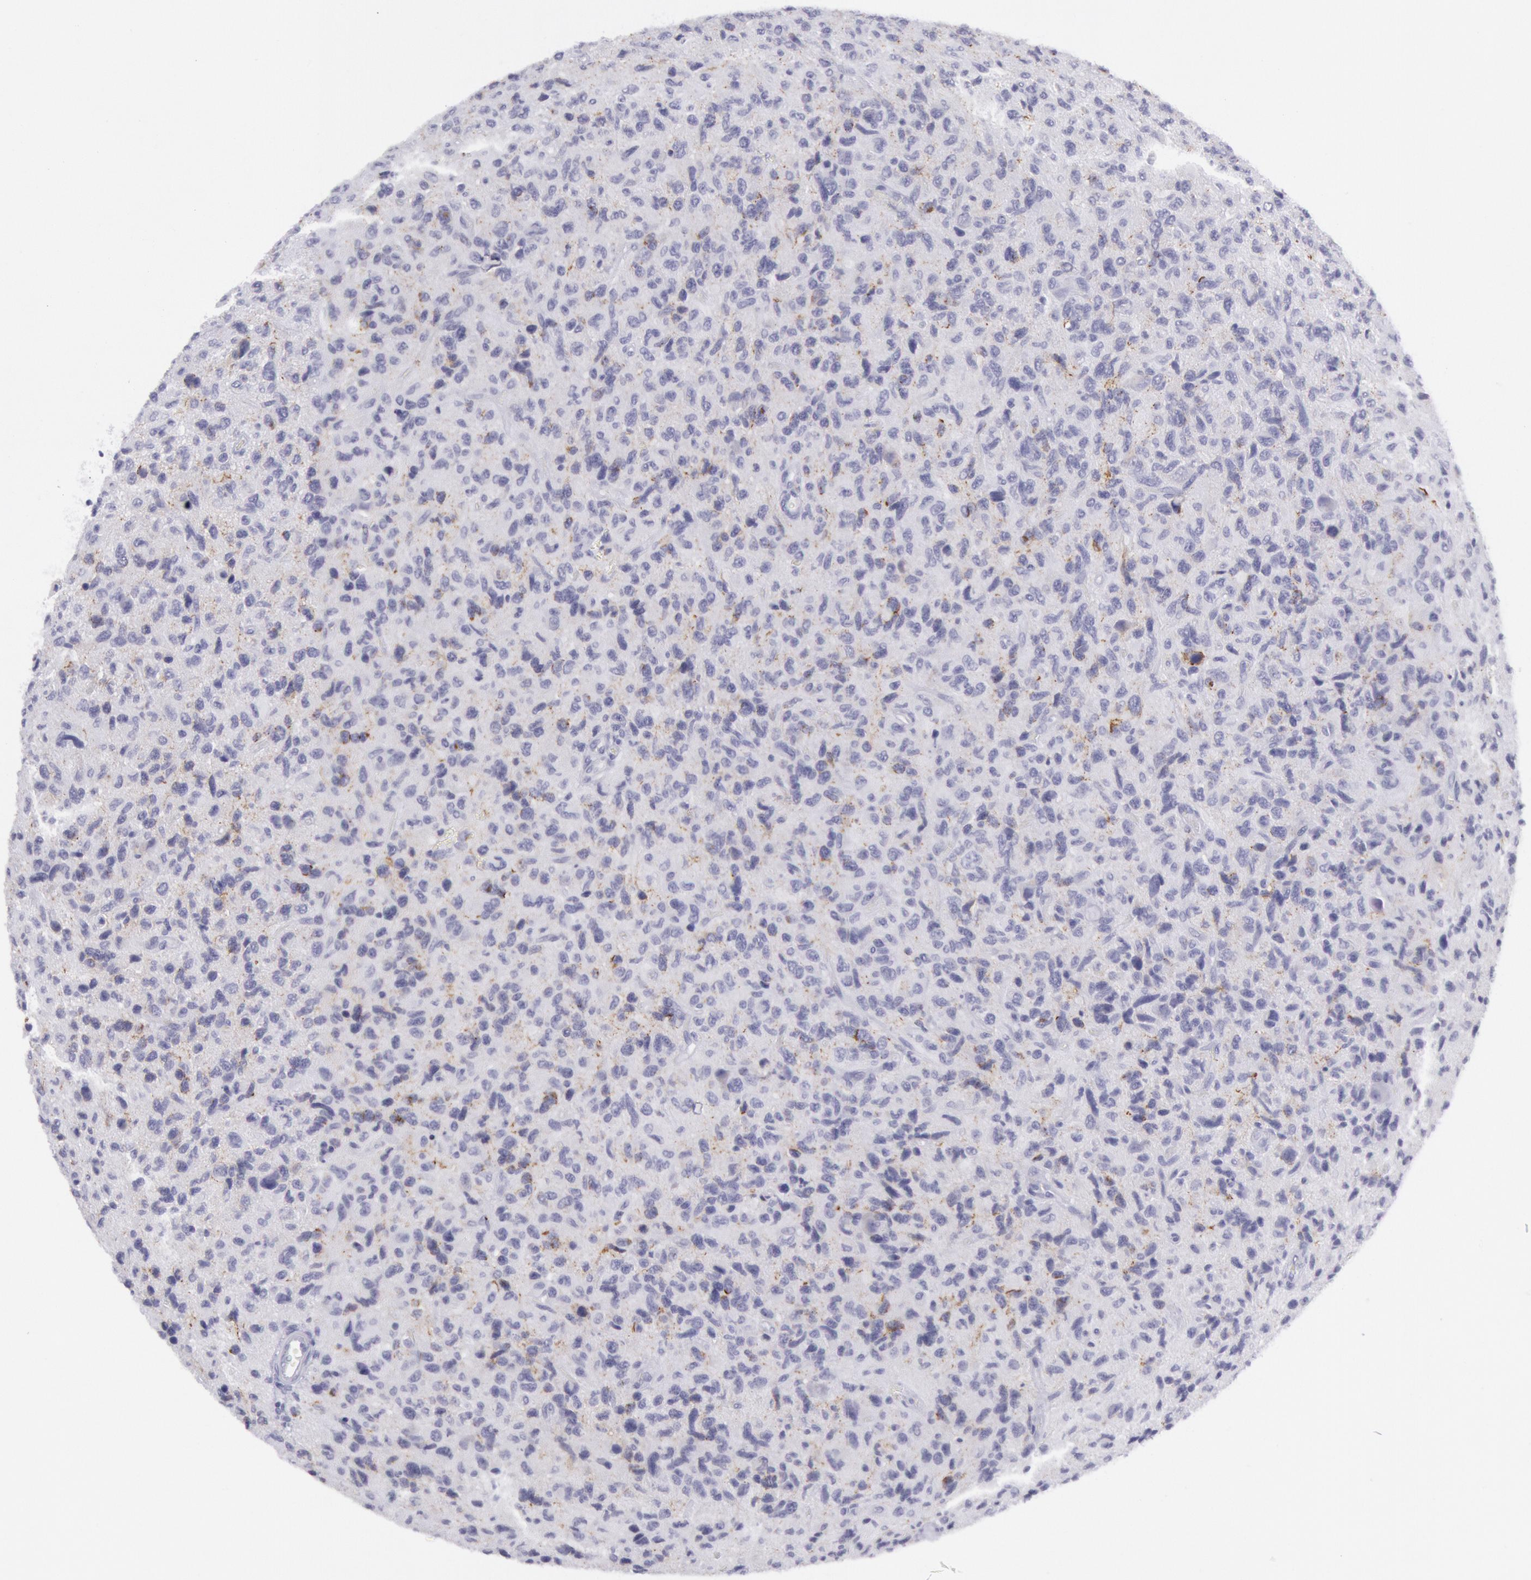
{"staining": {"intensity": "negative", "quantity": "none", "location": "none"}, "tissue": "glioma", "cell_type": "Tumor cells", "image_type": "cancer", "snomed": [{"axis": "morphology", "description": "Glioma, malignant, High grade"}, {"axis": "topography", "description": "Brain"}], "caption": "Photomicrograph shows no protein expression in tumor cells of glioma tissue.", "gene": "CDH13", "patient": {"sex": "female", "age": 60}}